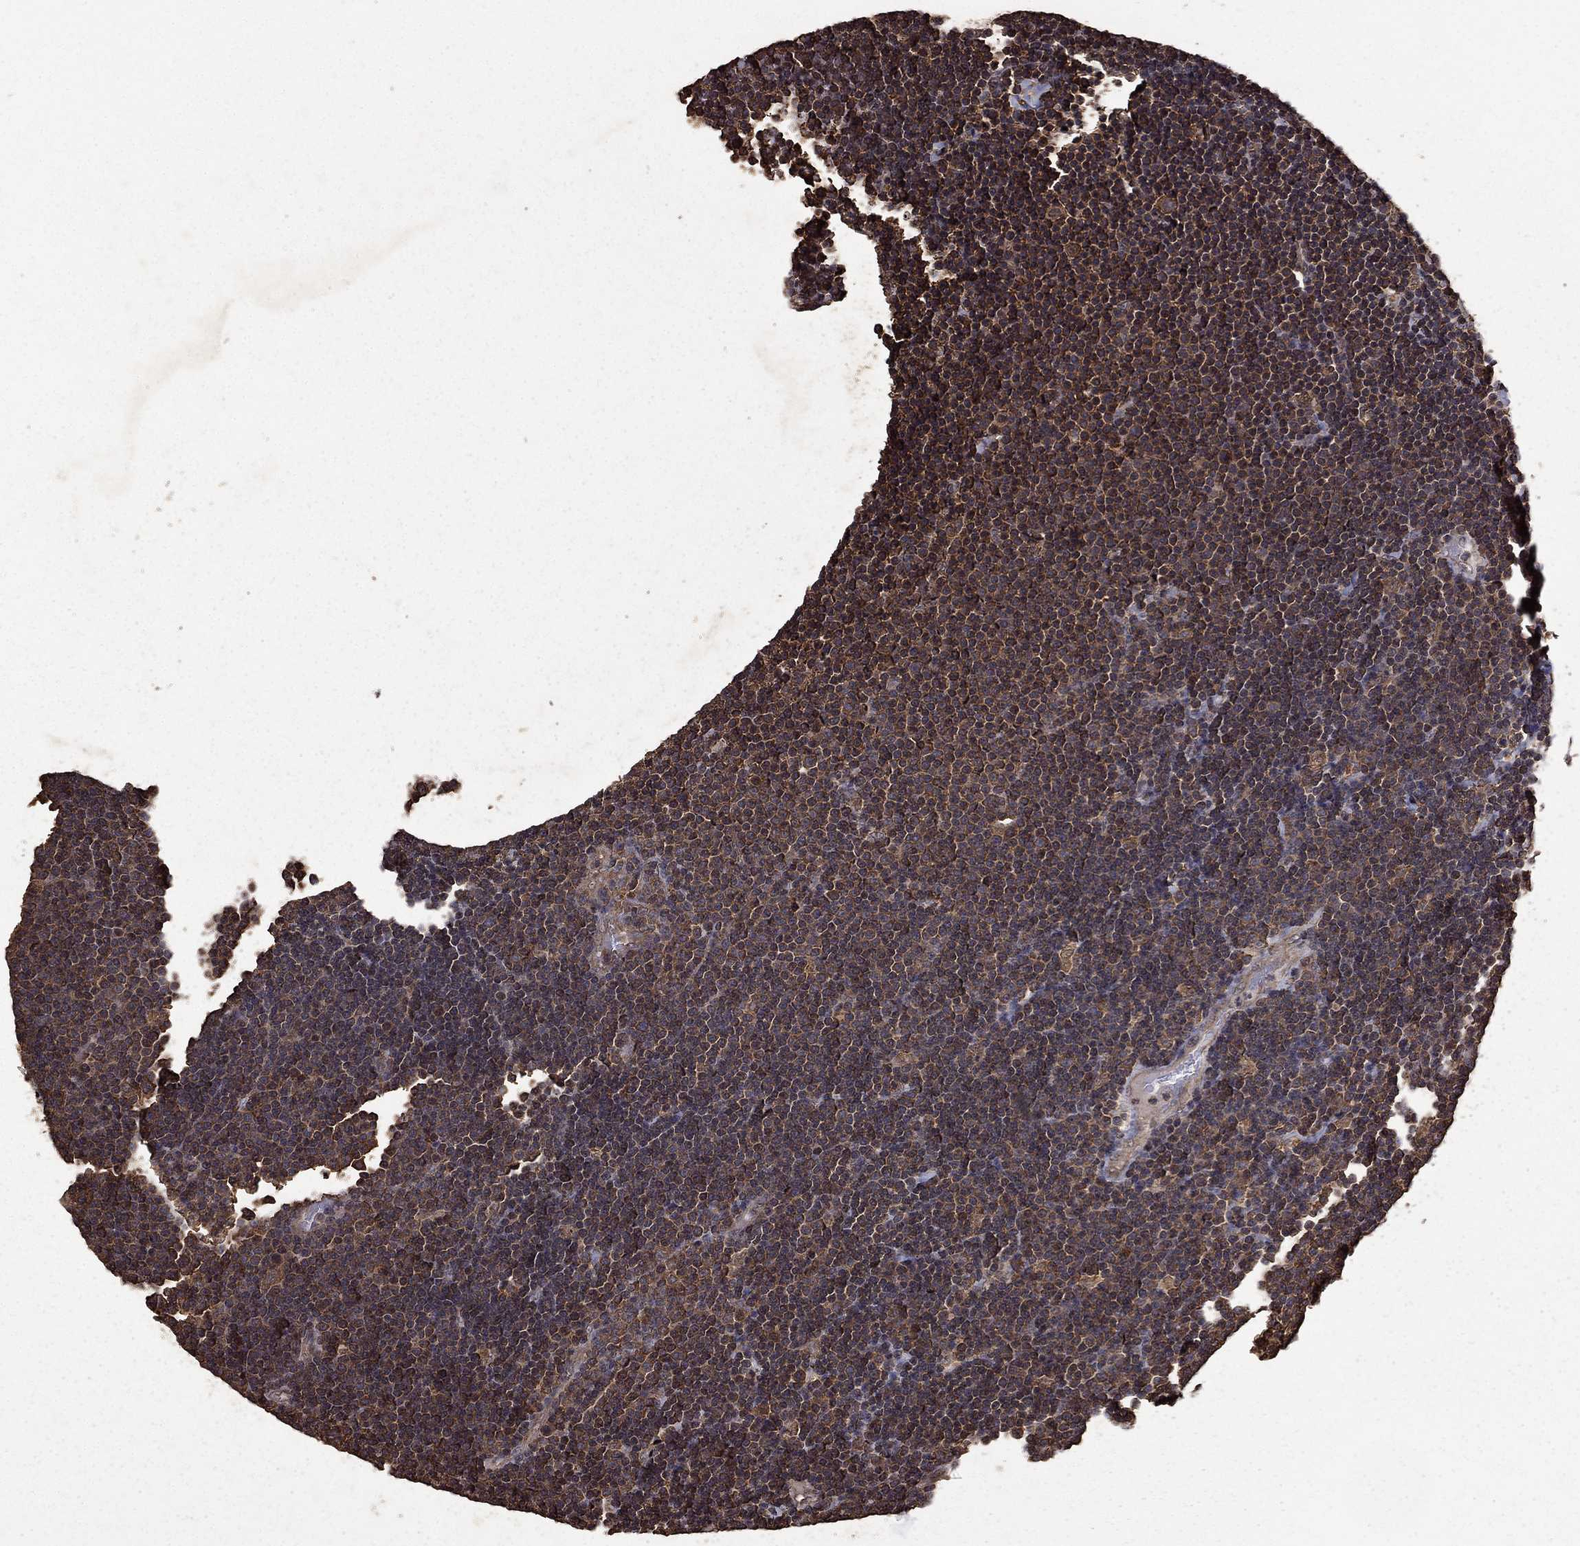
{"staining": {"intensity": "negative", "quantity": "none", "location": "none"}, "tissue": "lymphoma", "cell_type": "Tumor cells", "image_type": "cancer", "snomed": [{"axis": "morphology", "description": "Malignant lymphoma, non-Hodgkin's type, Low grade"}, {"axis": "topography", "description": "Brain"}], "caption": "An immunohistochemistry micrograph of lymphoma is shown. There is no staining in tumor cells of lymphoma.", "gene": "BIRC6", "patient": {"sex": "female", "age": 66}}